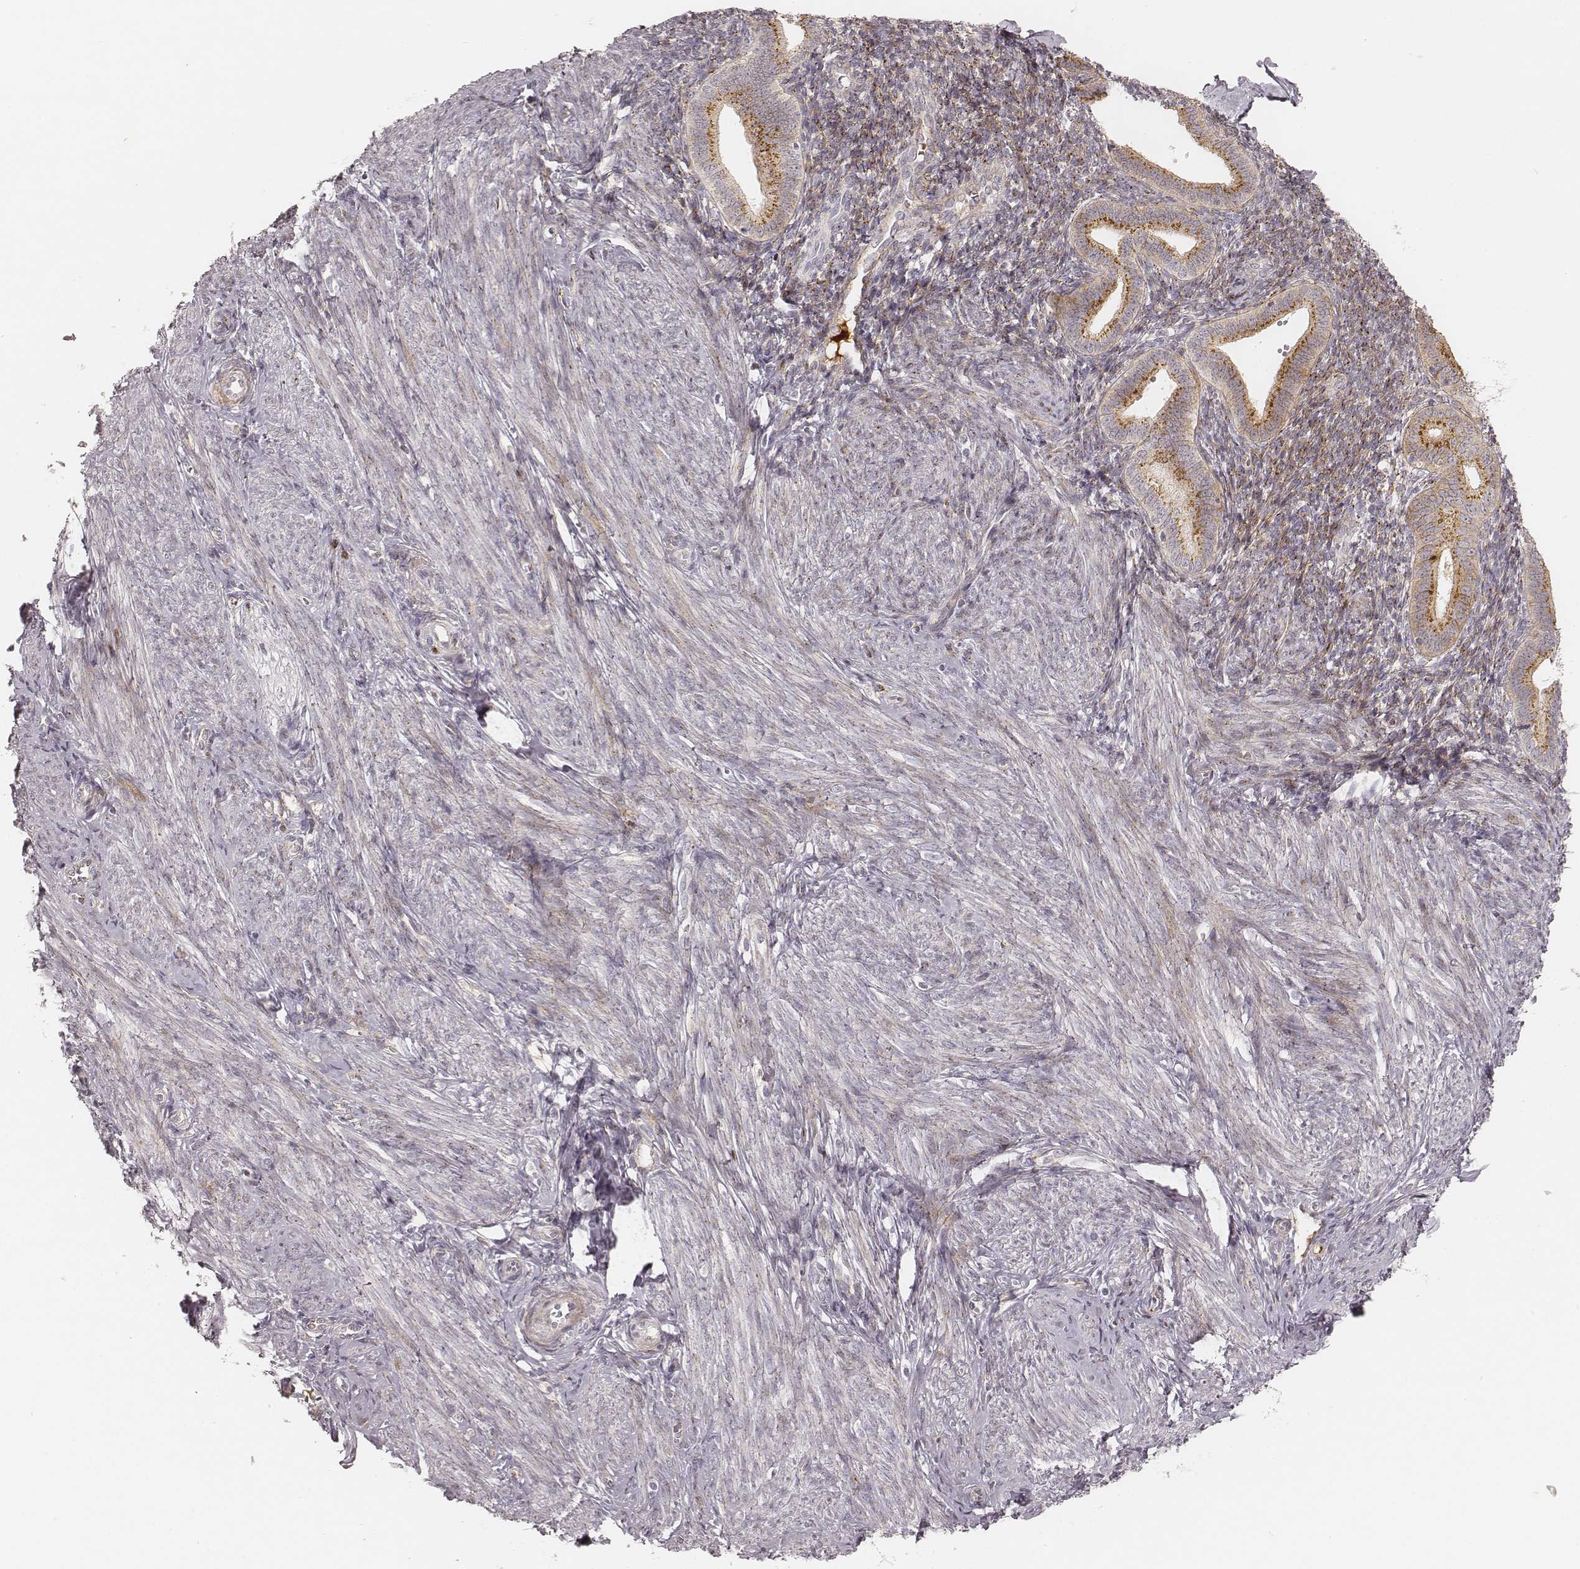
{"staining": {"intensity": "moderate", "quantity": "<25%", "location": "cytoplasmic/membranous"}, "tissue": "endometrium", "cell_type": "Cells in endometrial stroma", "image_type": "normal", "snomed": [{"axis": "morphology", "description": "Normal tissue, NOS"}, {"axis": "topography", "description": "Endometrium"}], "caption": "Endometrium stained with DAB (3,3'-diaminobenzidine) immunohistochemistry shows low levels of moderate cytoplasmic/membranous positivity in approximately <25% of cells in endometrial stroma. The staining is performed using DAB brown chromogen to label protein expression. The nuclei are counter-stained blue using hematoxylin.", "gene": "GORASP2", "patient": {"sex": "female", "age": 40}}